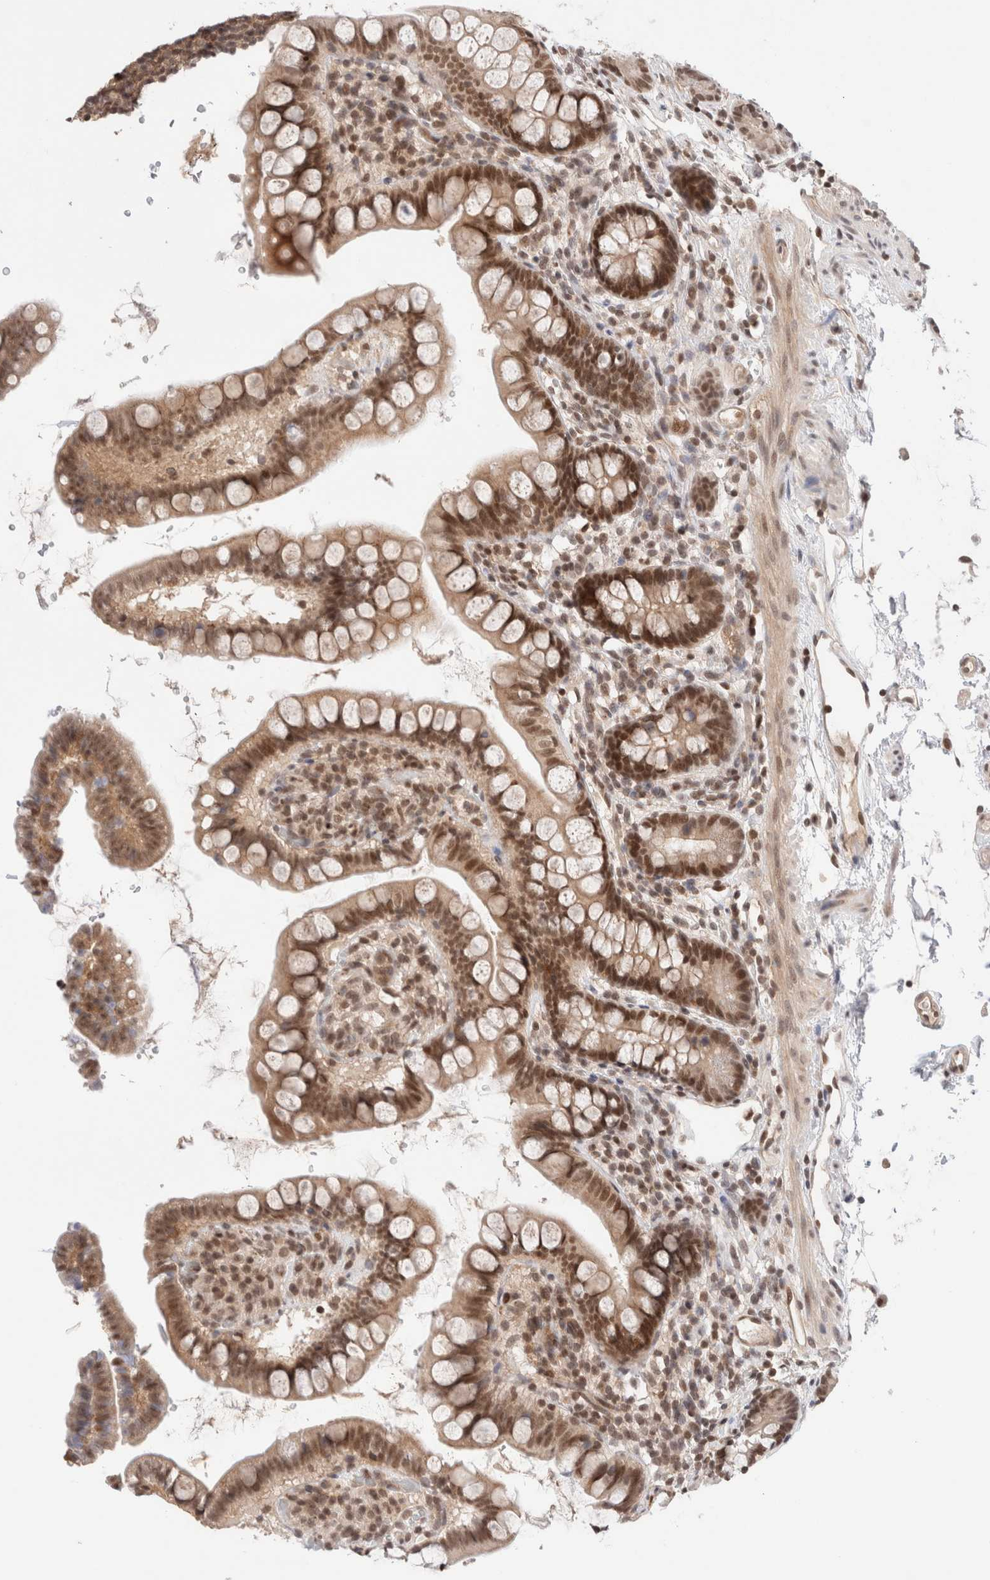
{"staining": {"intensity": "moderate", "quantity": ">75%", "location": "nuclear"}, "tissue": "small intestine", "cell_type": "Glandular cells", "image_type": "normal", "snomed": [{"axis": "morphology", "description": "Normal tissue, NOS"}, {"axis": "topography", "description": "Smooth muscle"}, {"axis": "topography", "description": "Small intestine"}], "caption": "IHC image of benign small intestine: human small intestine stained using immunohistochemistry (IHC) shows medium levels of moderate protein expression localized specifically in the nuclear of glandular cells, appearing as a nuclear brown color.", "gene": "GATAD2A", "patient": {"sex": "female", "age": 84}}